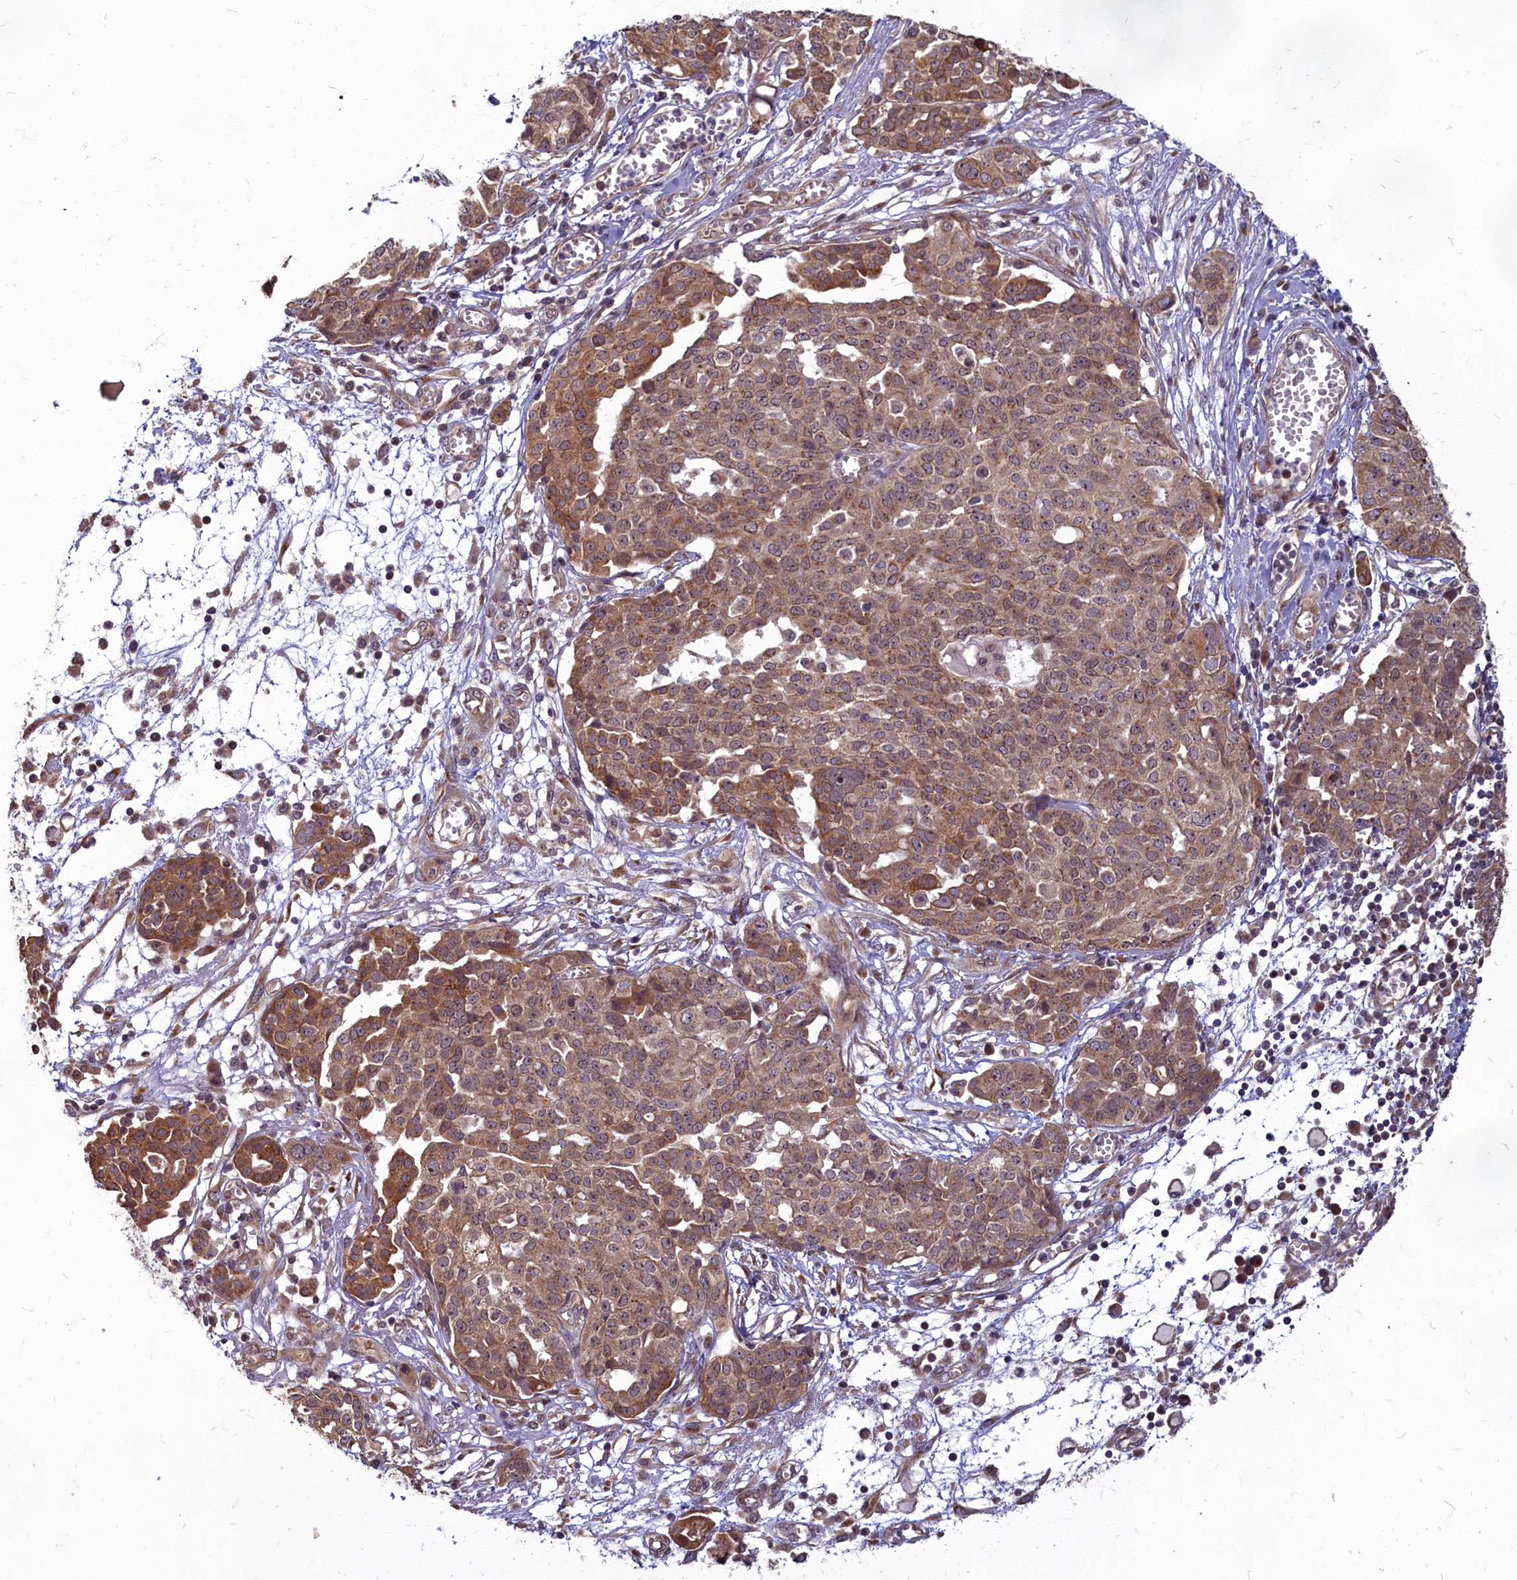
{"staining": {"intensity": "moderate", "quantity": ">75%", "location": "cytoplasmic/membranous"}, "tissue": "ovarian cancer", "cell_type": "Tumor cells", "image_type": "cancer", "snomed": [{"axis": "morphology", "description": "Cystadenocarcinoma, serous, NOS"}, {"axis": "topography", "description": "Soft tissue"}, {"axis": "topography", "description": "Ovary"}], "caption": "Tumor cells reveal moderate cytoplasmic/membranous expression in approximately >75% of cells in ovarian cancer (serous cystadenocarcinoma).", "gene": "MYCBP", "patient": {"sex": "female", "age": 57}}